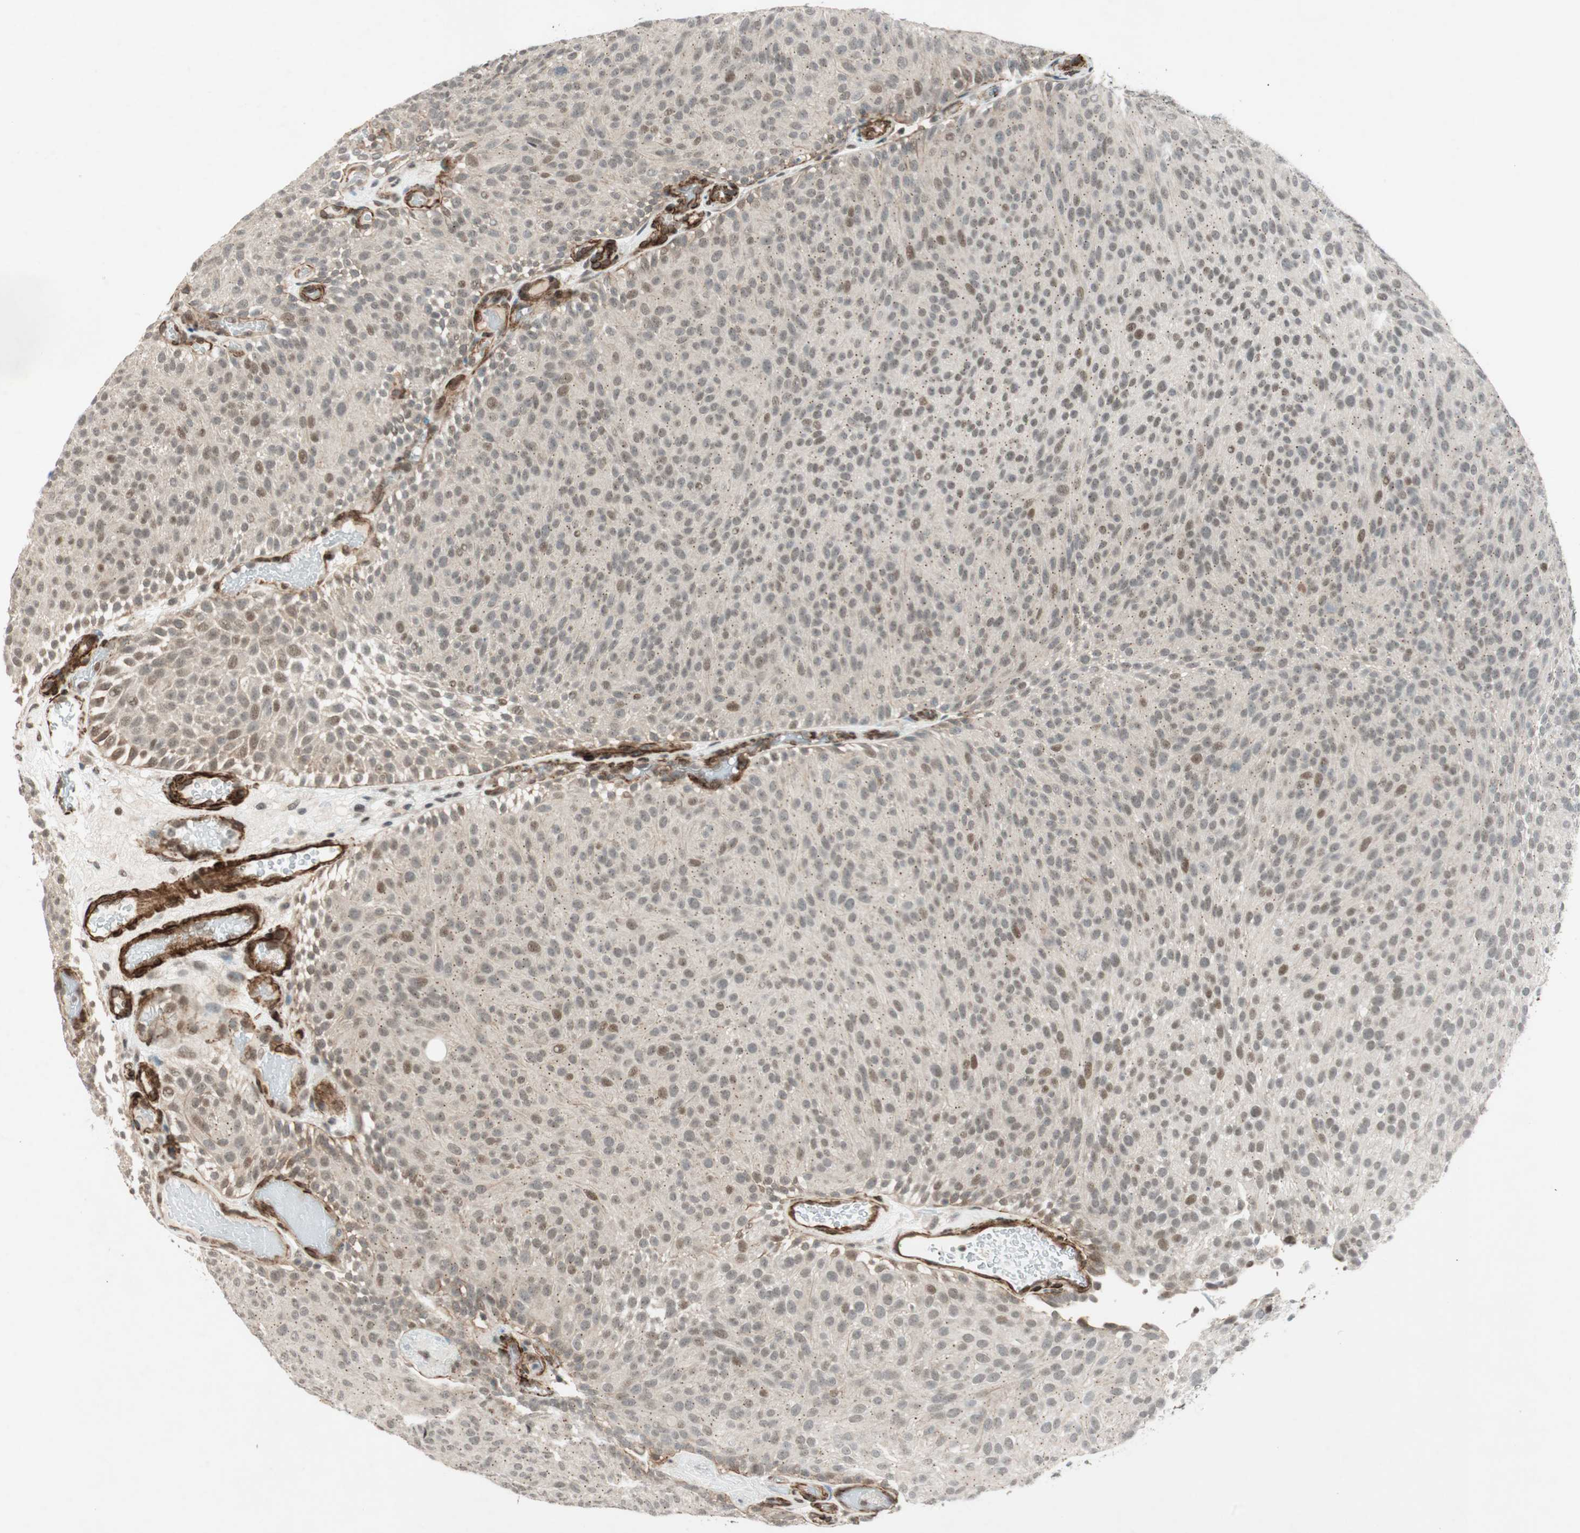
{"staining": {"intensity": "weak", "quantity": "<25%", "location": "cytoplasmic/membranous,nuclear"}, "tissue": "urothelial cancer", "cell_type": "Tumor cells", "image_type": "cancer", "snomed": [{"axis": "morphology", "description": "Urothelial carcinoma, Low grade"}, {"axis": "topography", "description": "Urinary bladder"}], "caption": "Tumor cells are negative for protein expression in human urothelial cancer. (DAB (3,3'-diaminobenzidine) immunohistochemistry, high magnification).", "gene": "CDK19", "patient": {"sex": "male", "age": 78}}